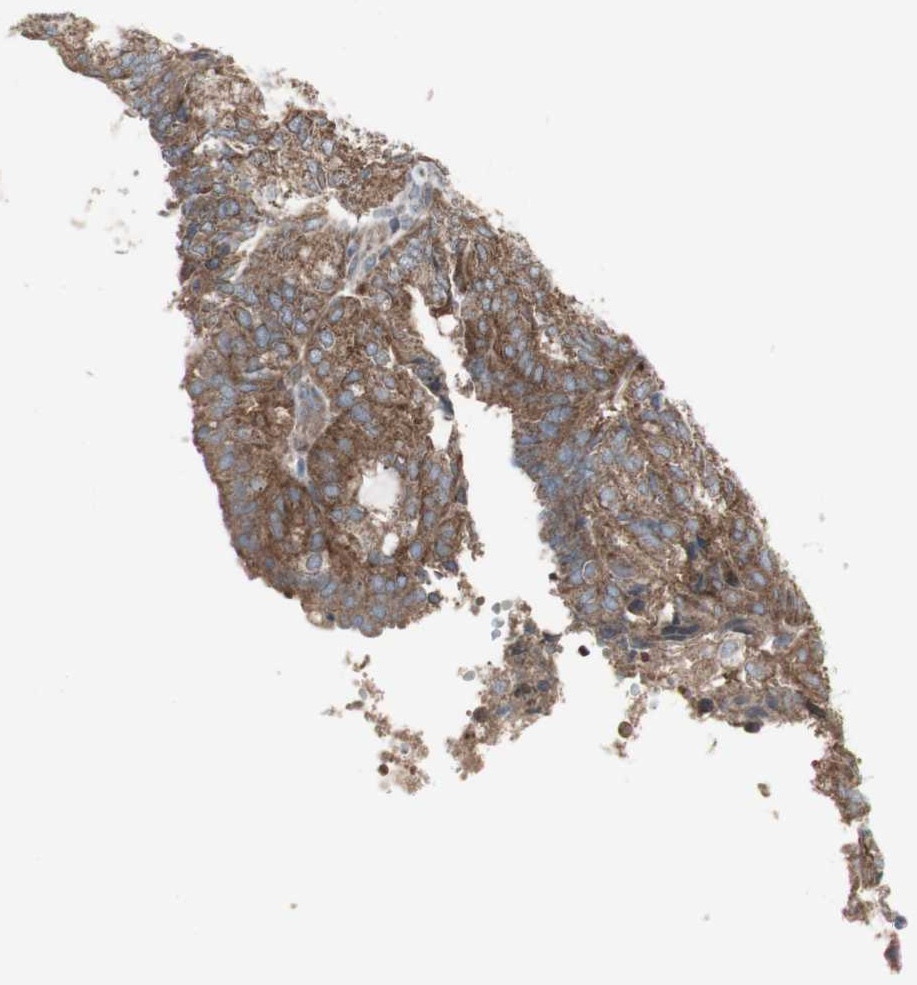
{"staining": {"intensity": "moderate", "quantity": ">75%", "location": "cytoplasmic/membranous"}, "tissue": "endometrial cancer", "cell_type": "Tumor cells", "image_type": "cancer", "snomed": [{"axis": "morphology", "description": "Adenocarcinoma, NOS"}, {"axis": "topography", "description": "Uterus"}], "caption": "A medium amount of moderate cytoplasmic/membranous staining is identified in about >75% of tumor cells in endometrial cancer (adenocarcinoma) tissue. (DAB (3,3'-diaminobenzidine) IHC with brightfield microscopy, high magnification).", "gene": "SHC1", "patient": {"sex": "female", "age": 60}}